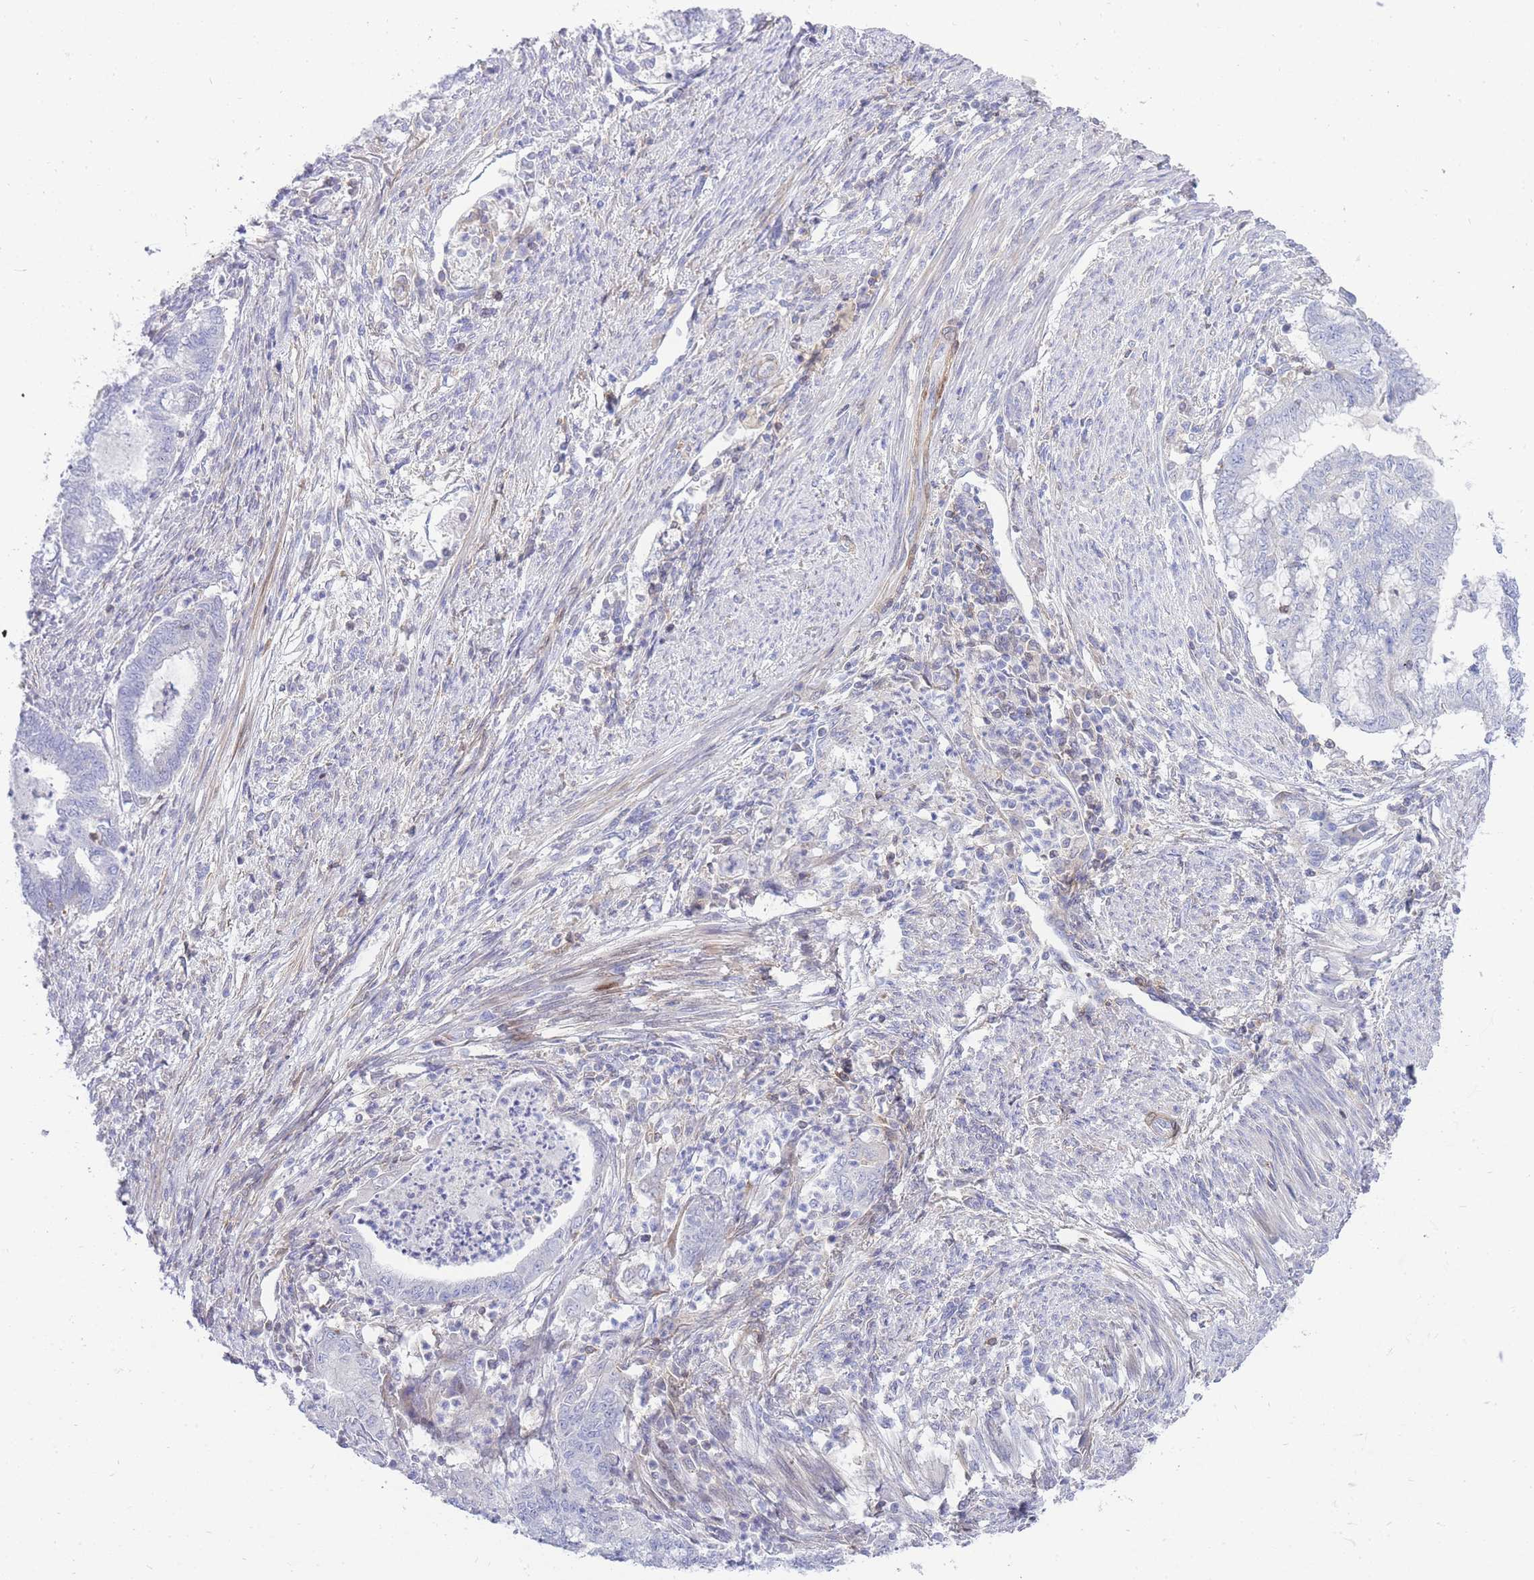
{"staining": {"intensity": "negative", "quantity": "none", "location": "none"}, "tissue": "endometrial cancer", "cell_type": "Tumor cells", "image_type": "cancer", "snomed": [{"axis": "morphology", "description": "Adenocarcinoma, NOS"}, {"axis": "topography", "description": "Endometrium"}], "caption": "Endometrial cancer (adenocarcinoma) was stained to show a protein in brown. There is no significant expression in tumor cells.", "gene": "FBN3", "patient": {"sex": "female", "age": 79}}